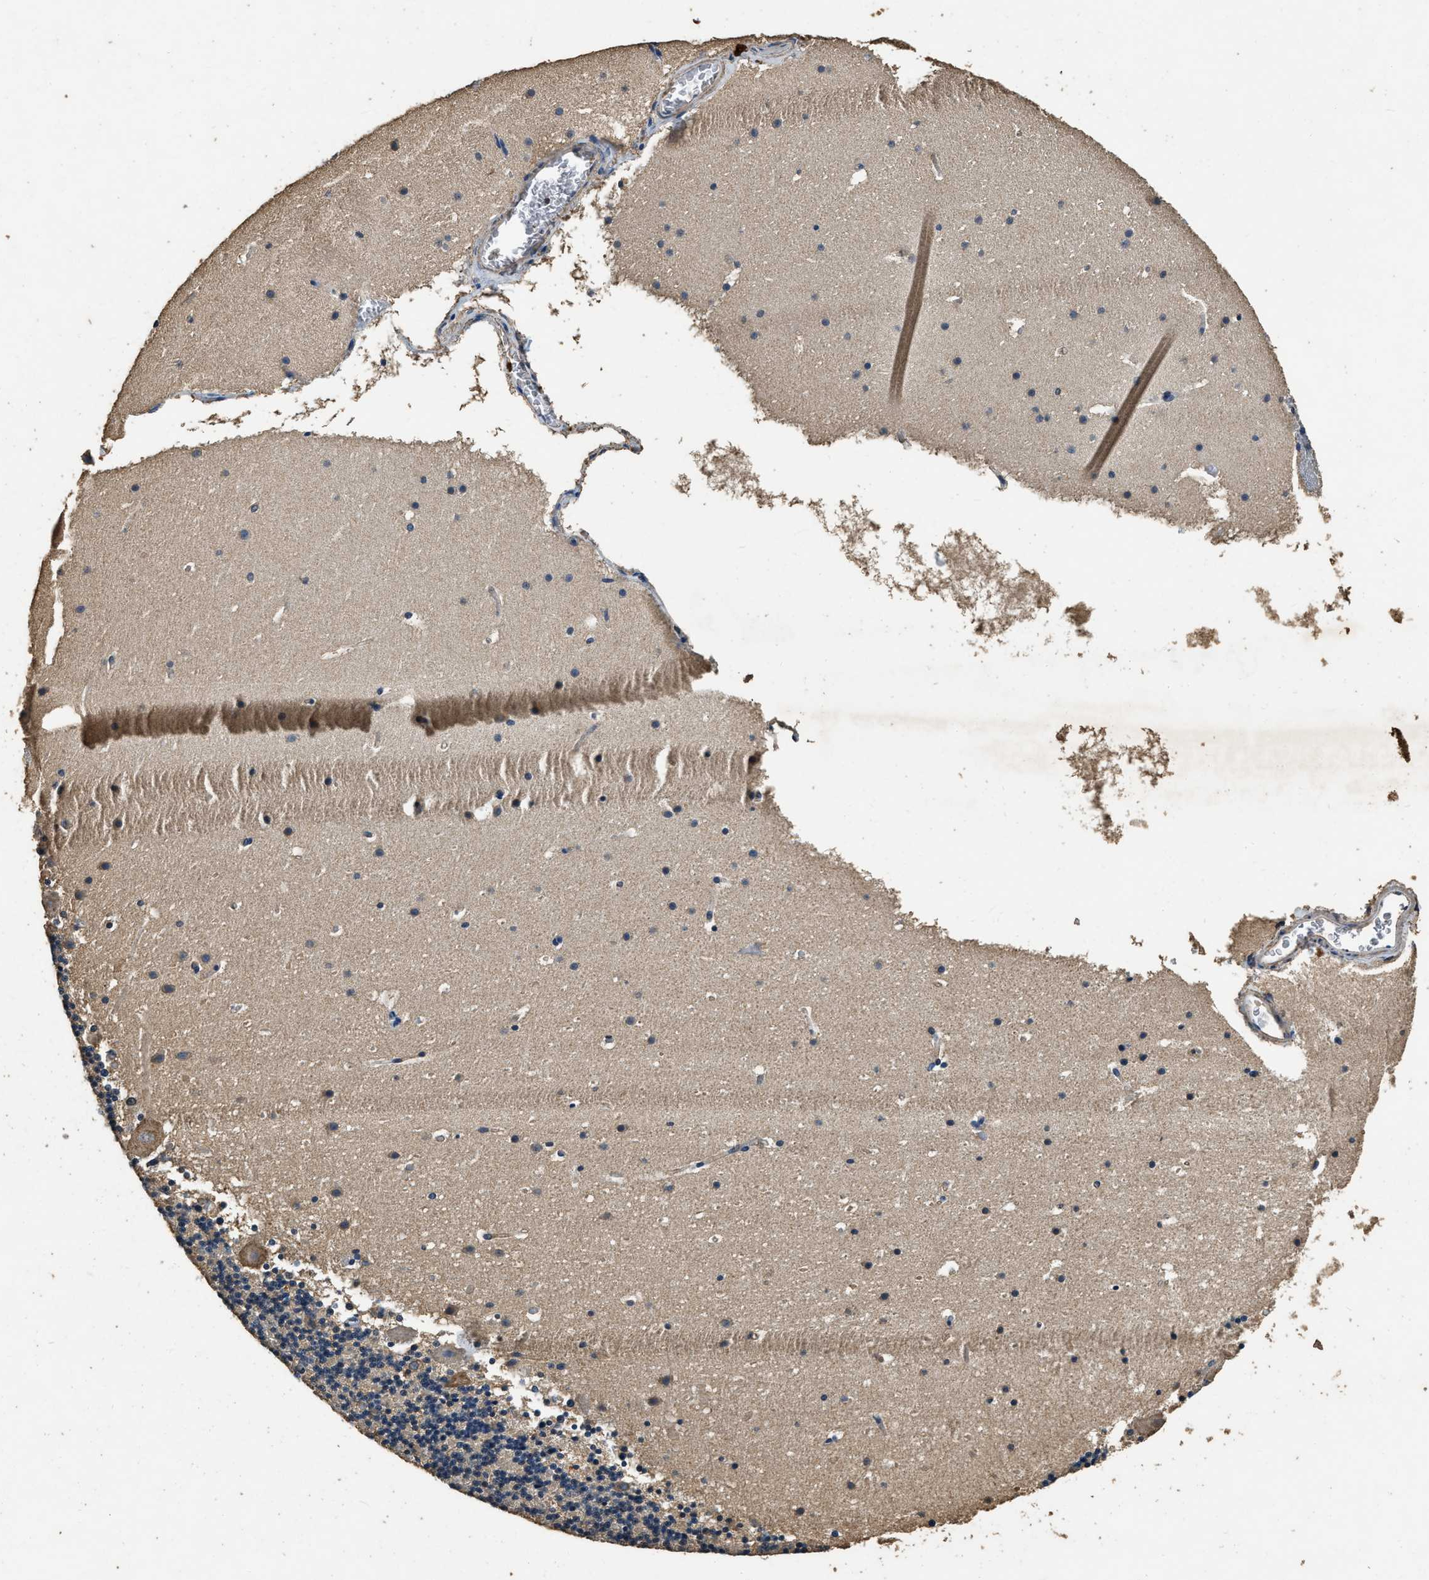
{"staining": {"intensity": "weak", "quantity": "<25%", "location": "cytoplasmic/membranous"}, "tissue": "cerebellum", "cell_type": "Cells in granular layer", "image_type": "normal", "snomed": [{"axis": "morphology", "description": "Normal tissue, NOS"}, {"axis": "topography", "description": "Cerebellum"}], "caption": "Human cerebellum stained for a protein using IHC reveals no staining in cells in granular layer.", "gene": "MIB1", "patient": {"sex": "male", "age": 45}}